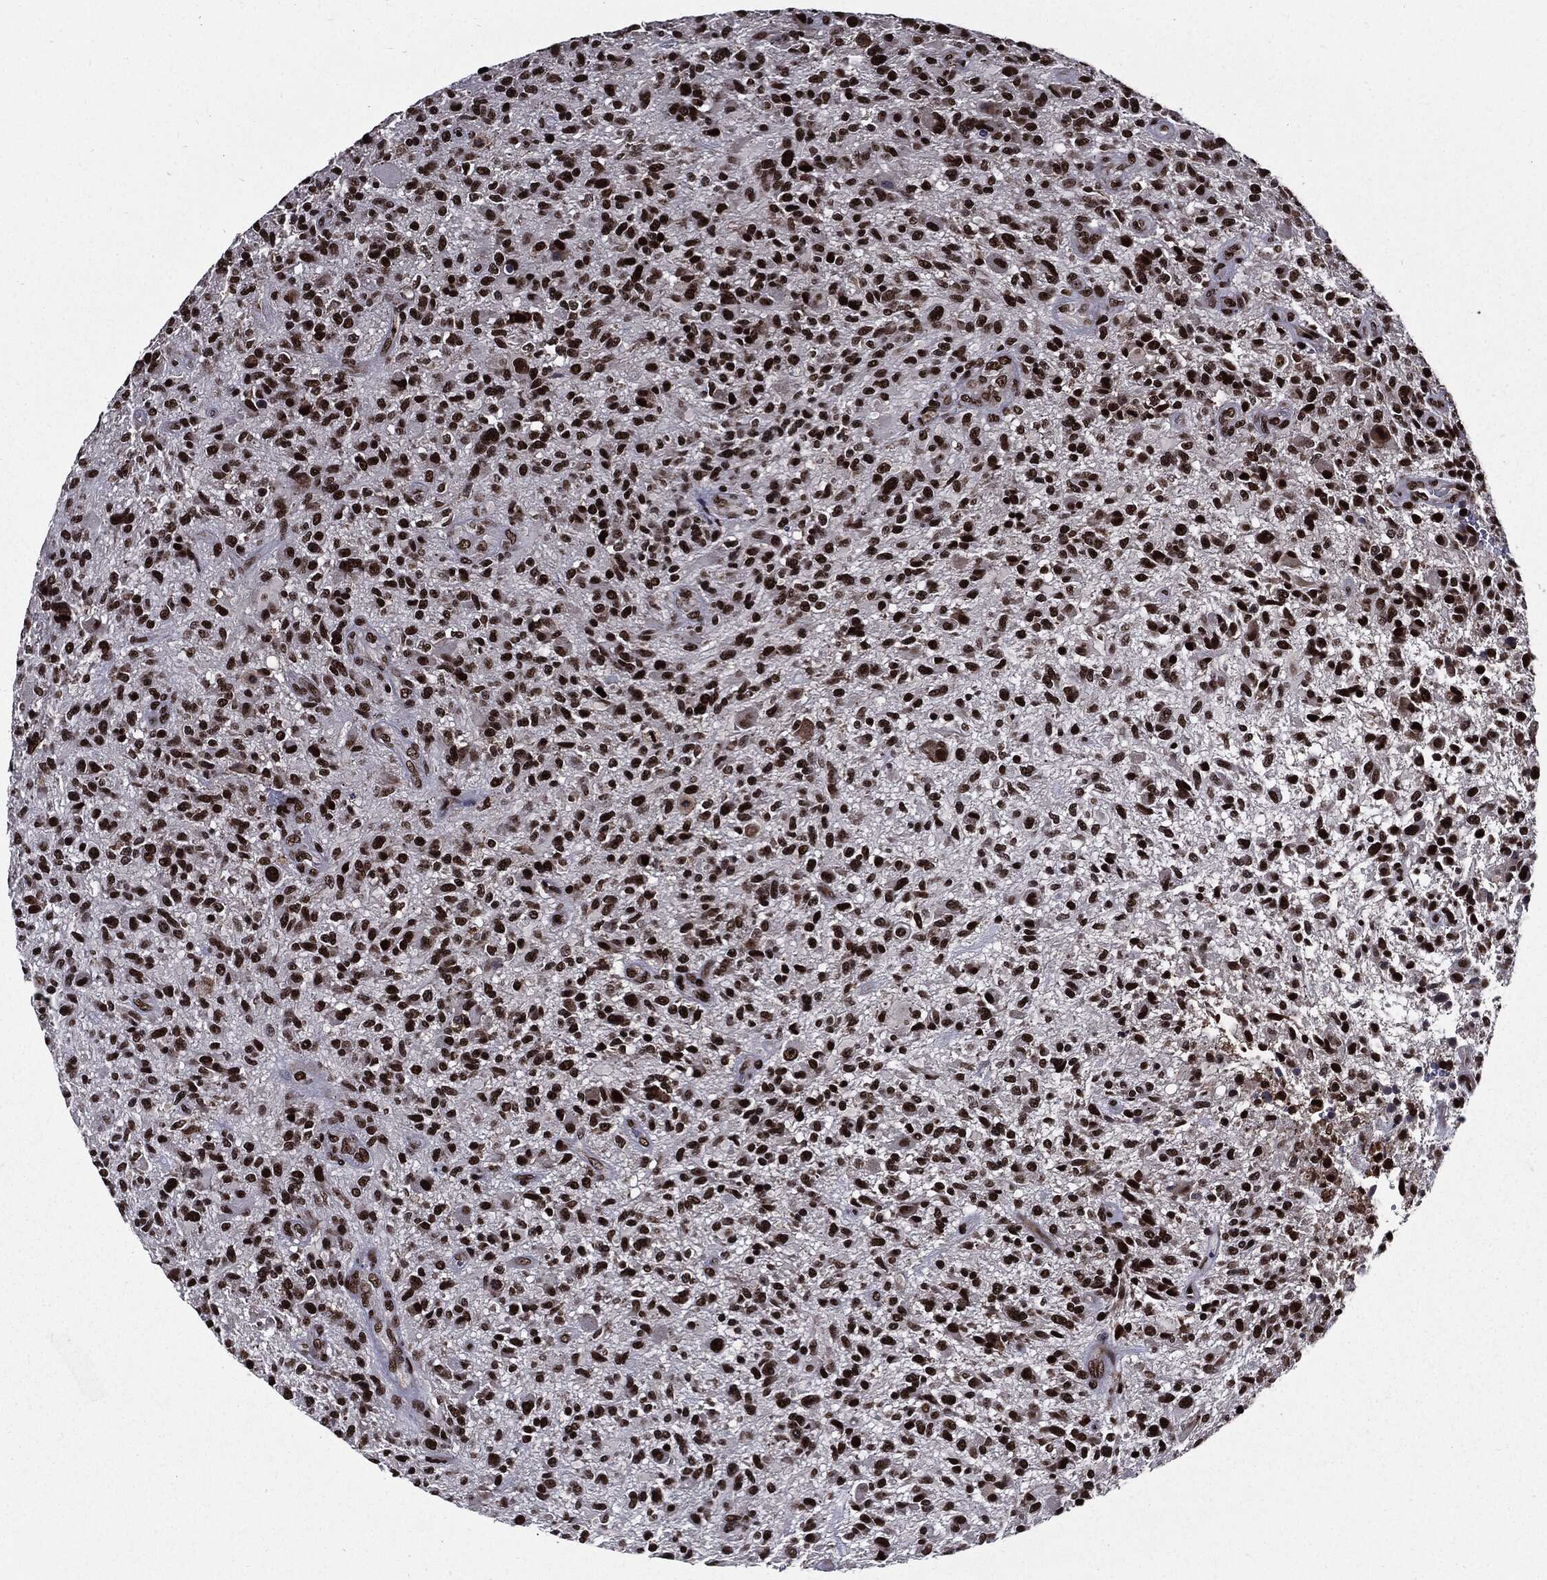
{"staining": {"intensity": "strong", "quantity": ">75%", "location": "nuclear"}, "tissue": "glioma", "cell_type": "Tumor cells", "image_type": "cancer", "snomed": [{"axis": "morphology", "description": "Glioma, malignant, High grade"}, {"axis": "topography", "description": "Brain"}], "caption": "An immunohistochemistry (IHC) image of tumor tissue is shown. Protein staining in brown shows strong nuclear positivity in malignant glioma (high-grade) within tumor cells.", "gene": "ZFP91", "patient": {"sex": "male", "age": 47}}